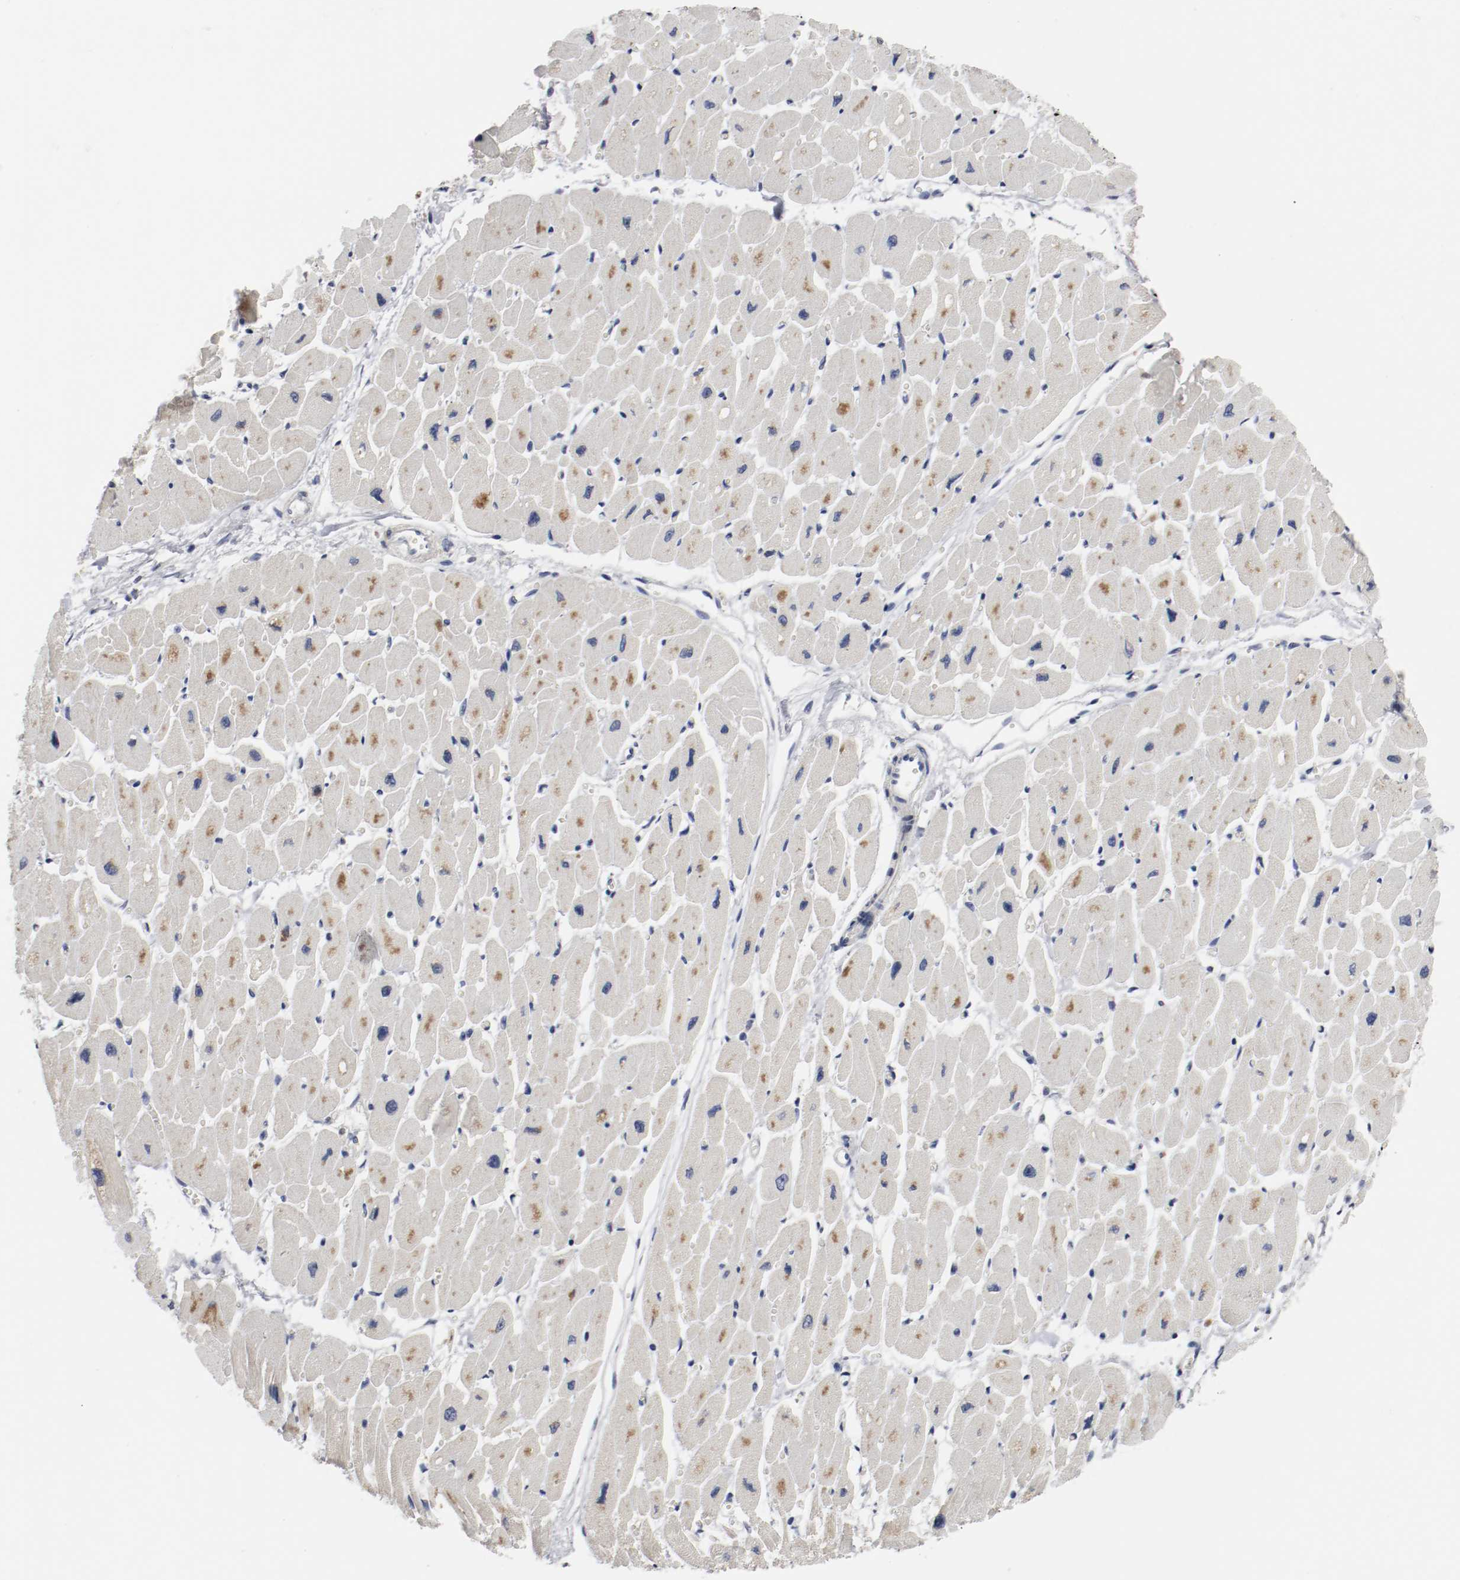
{"staining": {"intensity": "moderate", "quantity": "25%-75%", "location": "cytoplasmic/membranous"}, "tissue": "heart muscle", "cell_type": "Cardiomyocytes", "image_type": "normal", "snomed": [{"axis": "morphology", "description": "Normal tissue, NOS"}, {"axis": "topography", "description": "Heart"}], "caption": "High-power microscopy captured an immunohistochemistry image of benign heart muscle, revealing moderate cytoplasmic/membranous positivity in about 25%-75% of cardiomyocytes. (brown staining indicates protein expression, while blue staining denotes nuclei).", "gene": "MCM6", "patient": {"sex": "female", "age": 54}}